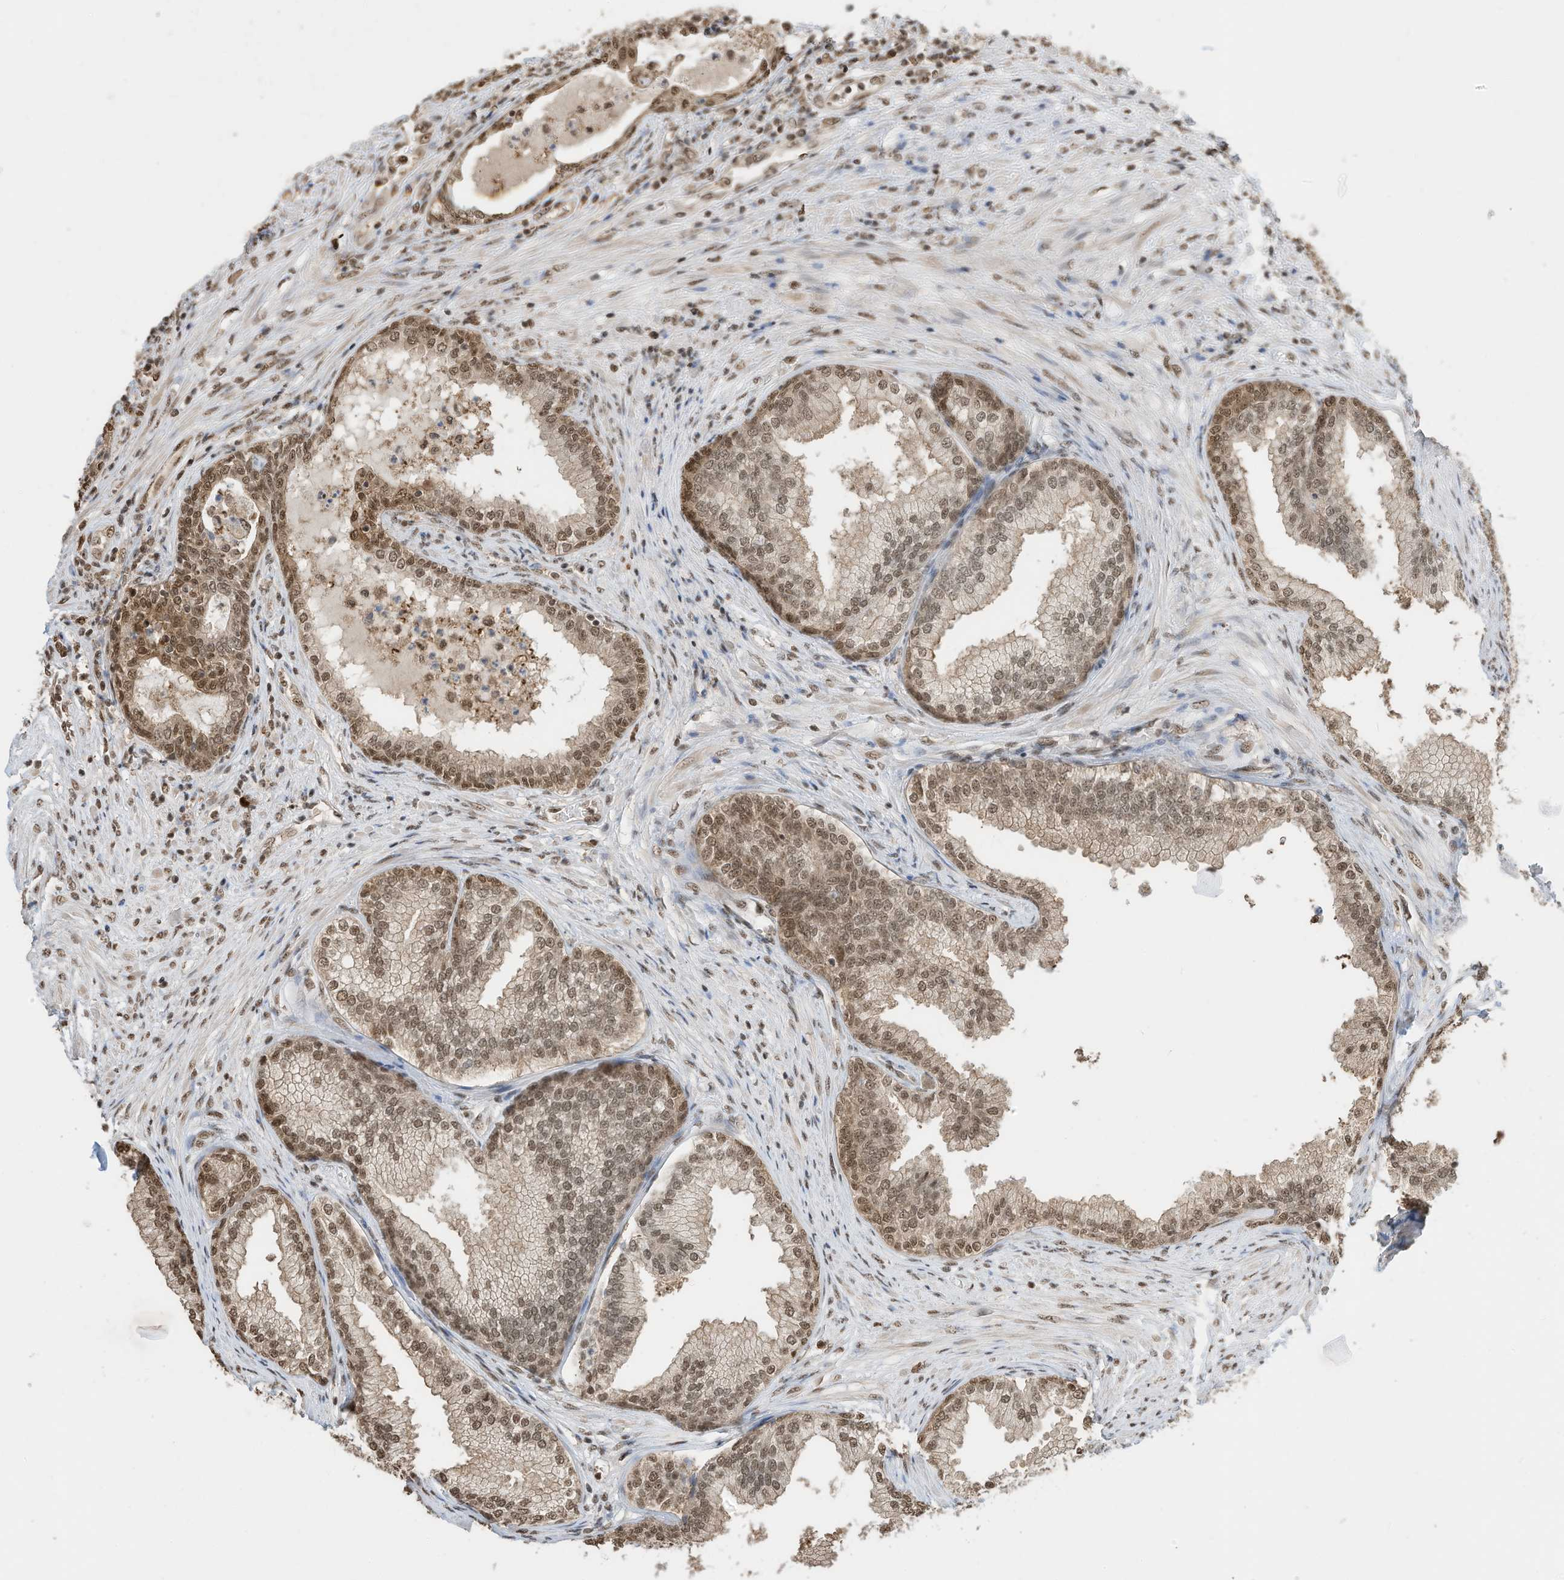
{"staining": {"intensity": "moderate", "quantity": ">75%", "location": "cytoplasmic/membranous,nuclear"}, "tissue": "prostate", "cell_type": "Glandular cells", "image_type": "normal", "snomed": [{"axis": "morphology", "description": "Normal tissue, NOS"}, {"axis": "topography", "description": "Prostate"}], "caption": "Immunohistochemical staining of normal prostate demonstrates medium levels of moderate cytoplasmic/membranous,nuclear expression in about >75% of glandular cells. The staining is performed using DAB (3,3'-diaminobenzidine) brown chromogen to label protein expression. The nuclei are counter-stained blue using hematoxylin.", "gene": "ZNF195", "patient": {"sex": "male", "age": 76}}